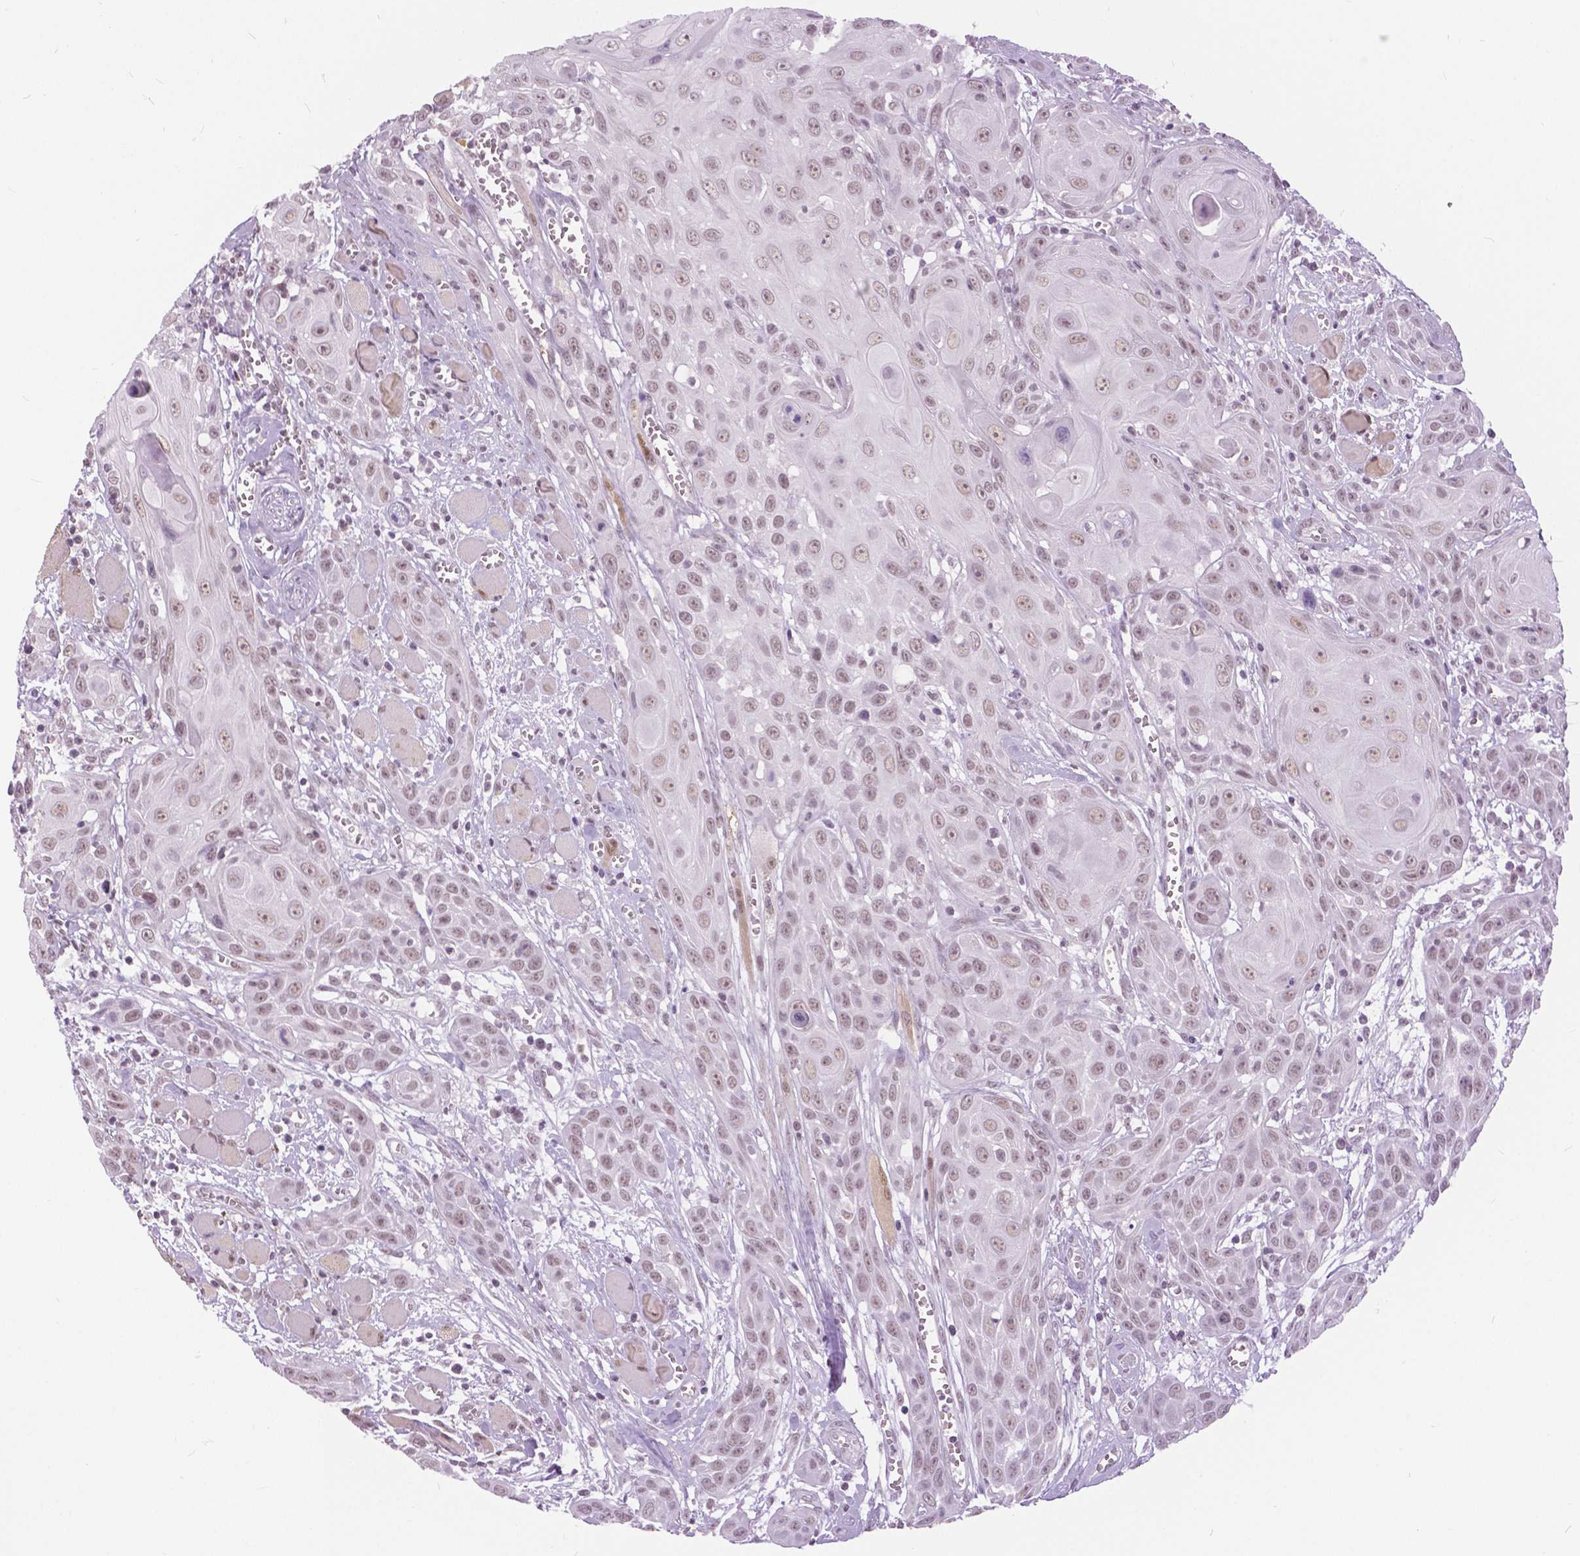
{"staining": {"intensity": "weak", "quantity": ">75%", "location": "nuclear"}, "tissue": "head and neck cancer", "cell_type": "Tumor cells", "image_type": "cancer", "snomed": [{"axis": "morphology", "description": "Squamous cell carcinoma, NOS"}, {"axis": "topography", "description": "Head-Neck"}], "caption": "Weak nuclear protein staining is identified in about >75% of tumor cells in head and neck cancer (squamous cell carcinoma).", "gene": "MYOM1", "patient": {"sex": "female", "age": 80}}